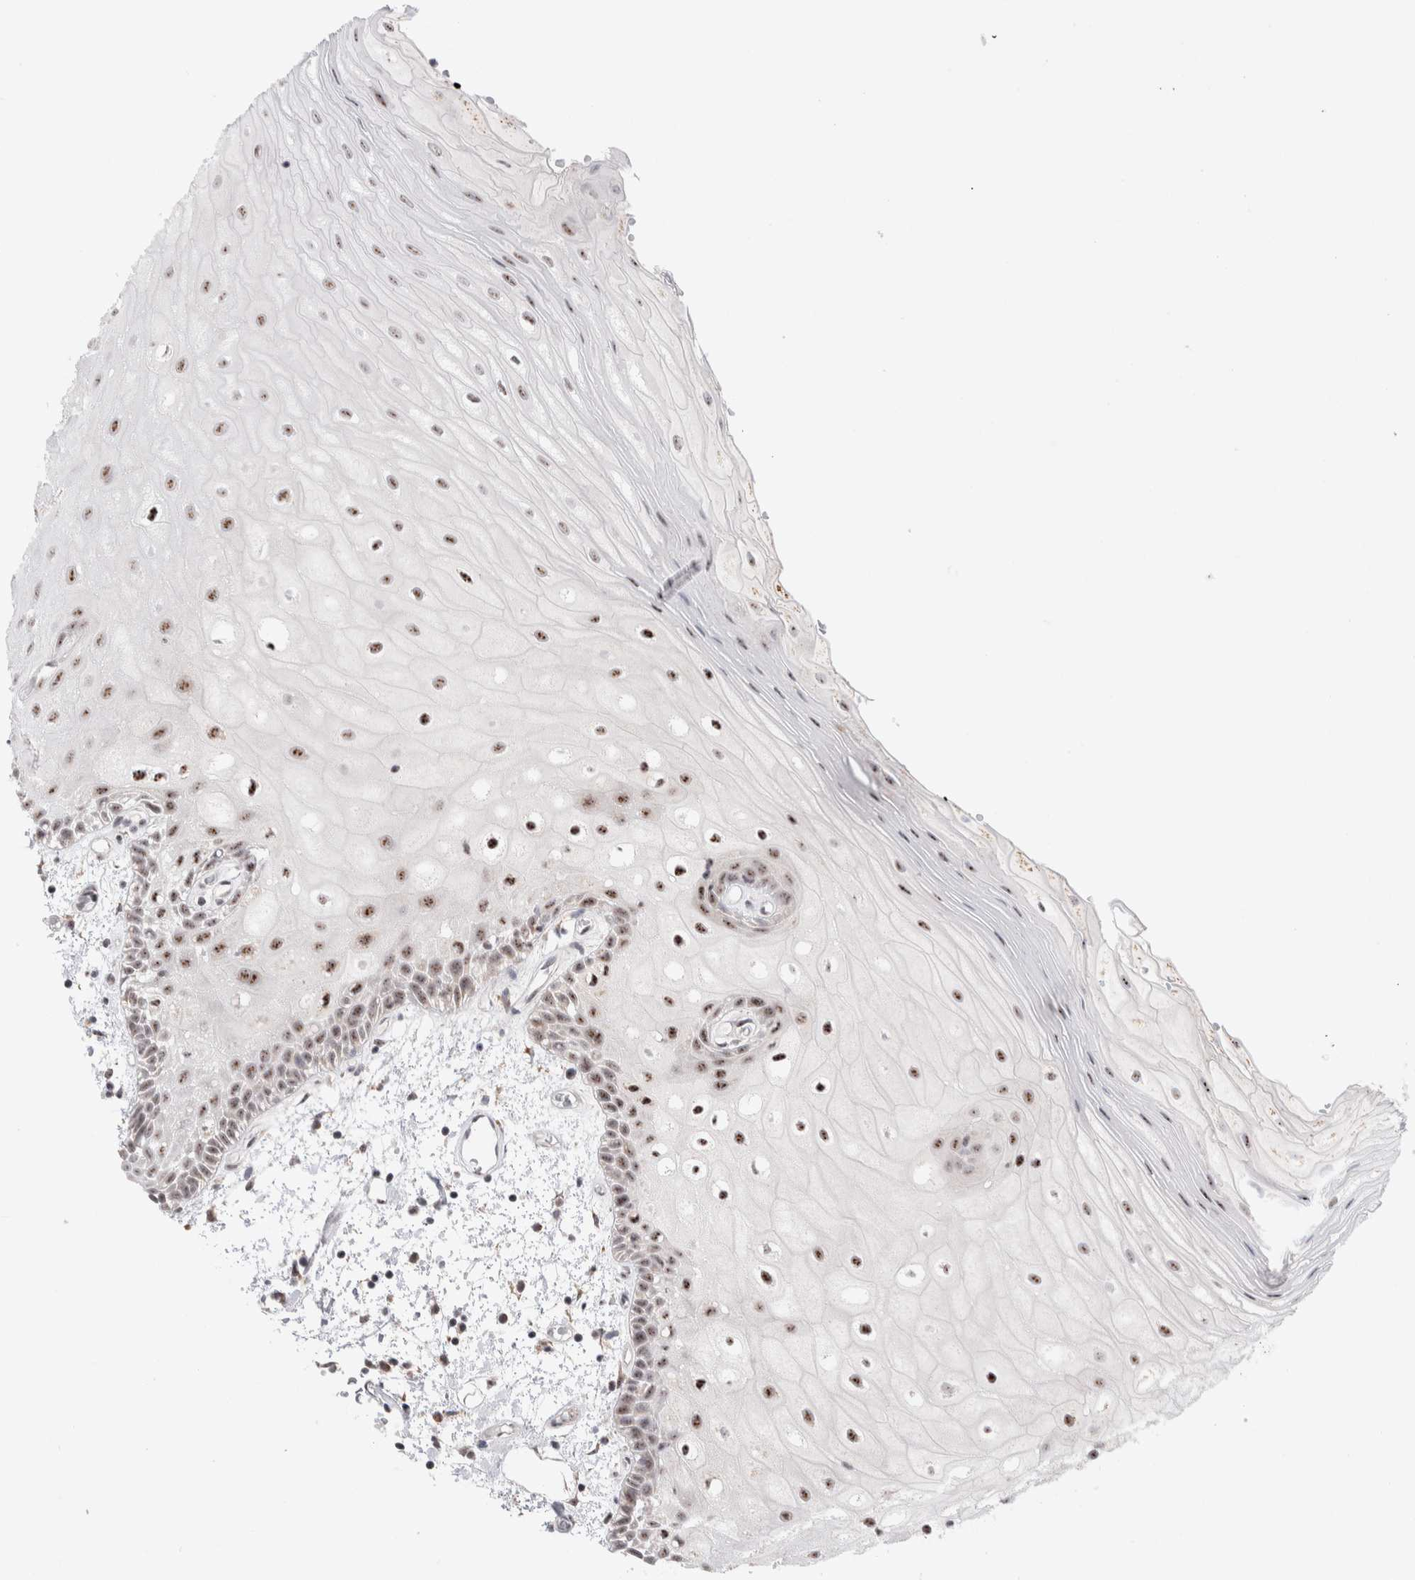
{"staining": {"intensity": "moderate", "quantity": ">75%", "location": "nuclear"}, "tissue": "oral mucosa", "cell_type": "Squamous epithelial cells", "image_type": "normal", "snomed": [{"axis": "morphology", "description": "Normal tissue, NOS"}, {"axis": "topography", "description": "Oral tissue"}], "caption": "Normal oral mucosa displays moderate nuclear staining in about >75% of squamous epithelial cells (DAB = brown stain, brightfield microscopy at high magnification)..", "gene": "ZNF695", "patient": {"sex": "male", "age": 52}}